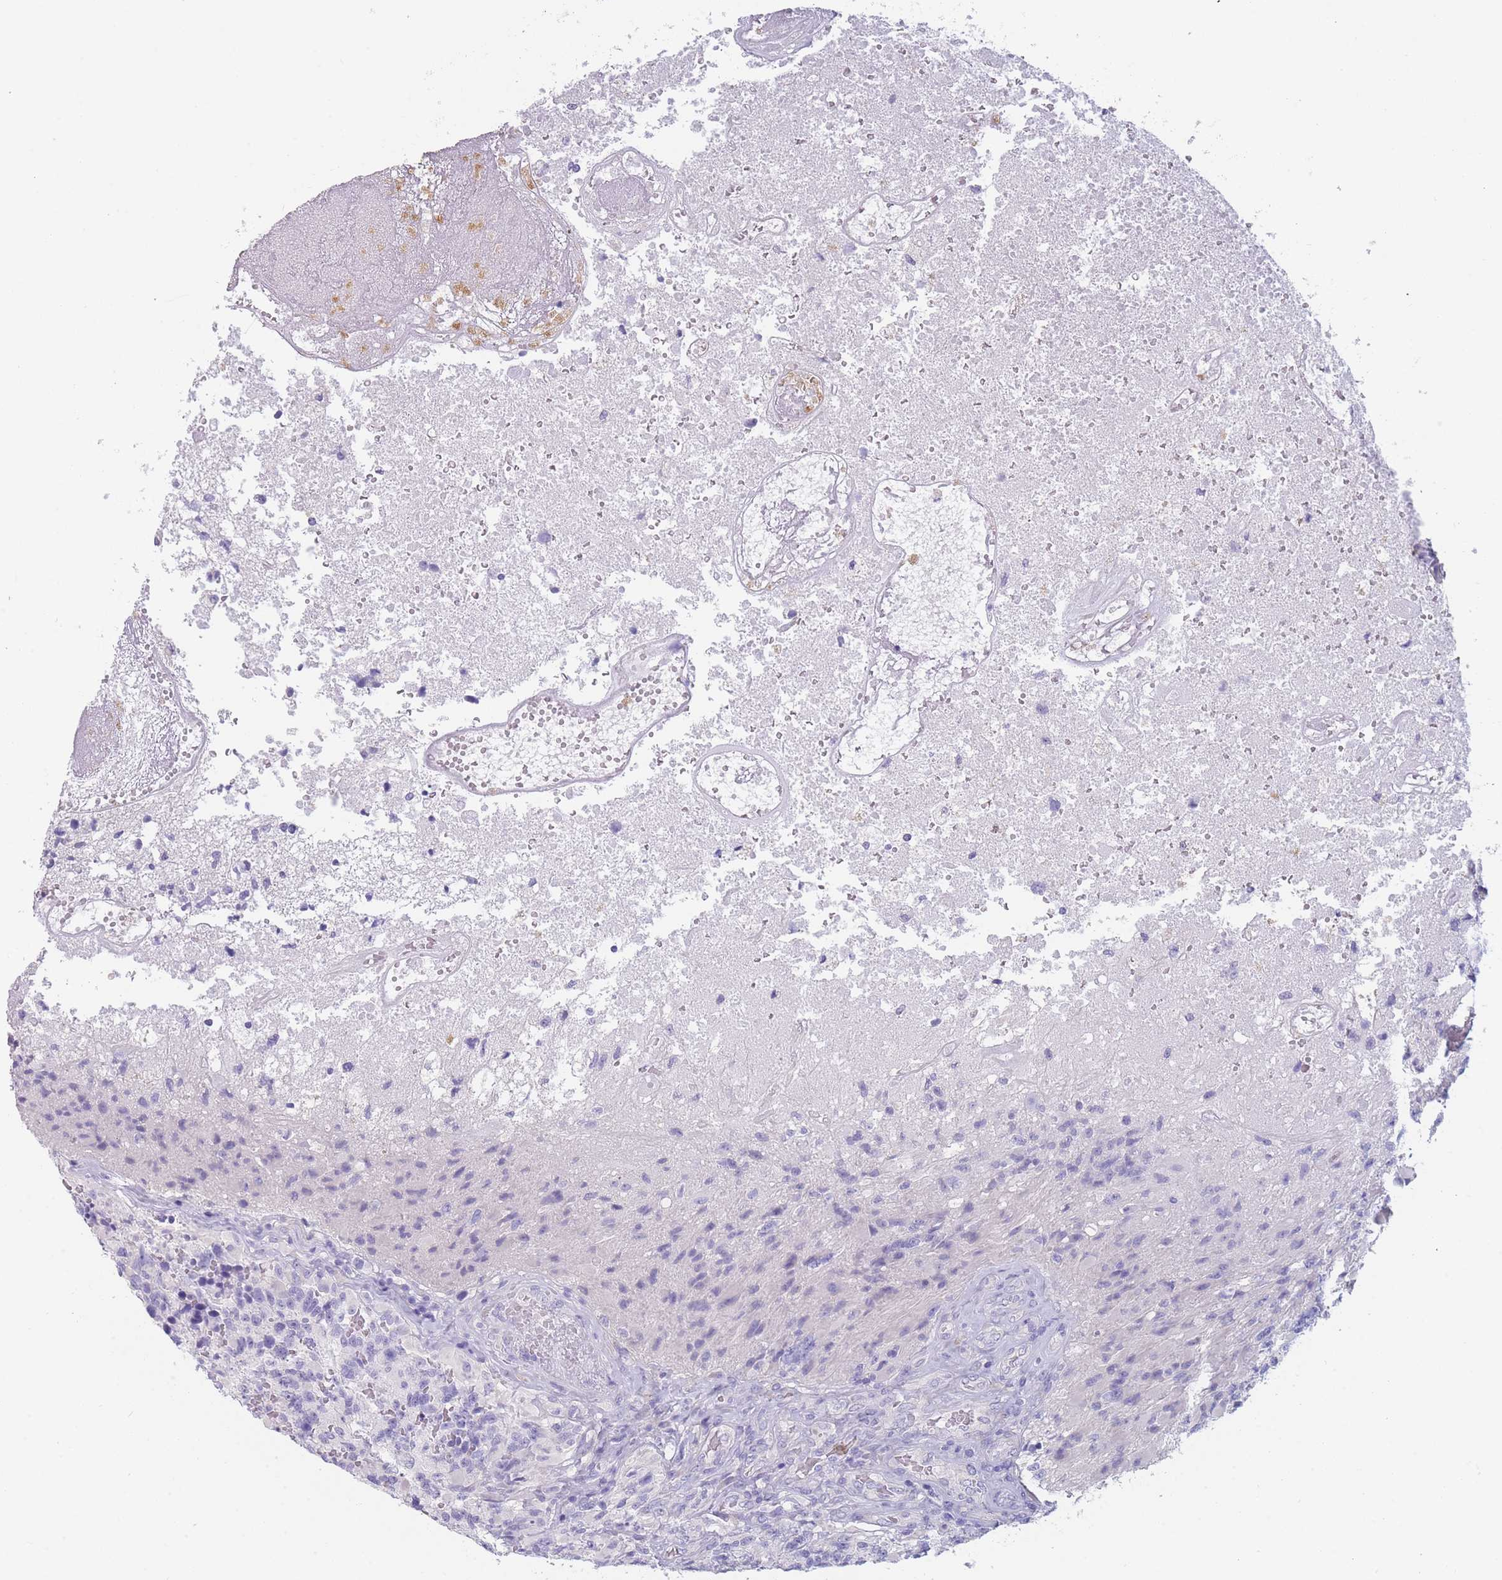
{"staining": {"intensity": "negative", "quantity": "none", "location": "none"}, "tissue": "glioma", "cell_type": "Tumor cells", "image_type": "cancer", "snomed": [{"axis": "morphology", "description": "Glioma, malignant, High grade"}, {"axis": "topography", "description": "Brain"}], "caption": "Tumor cells show no significant protein staining in high-grade glioma (malignant).", "gene": "ZNF627", "patient": {"sex": "male", "age": 76}}